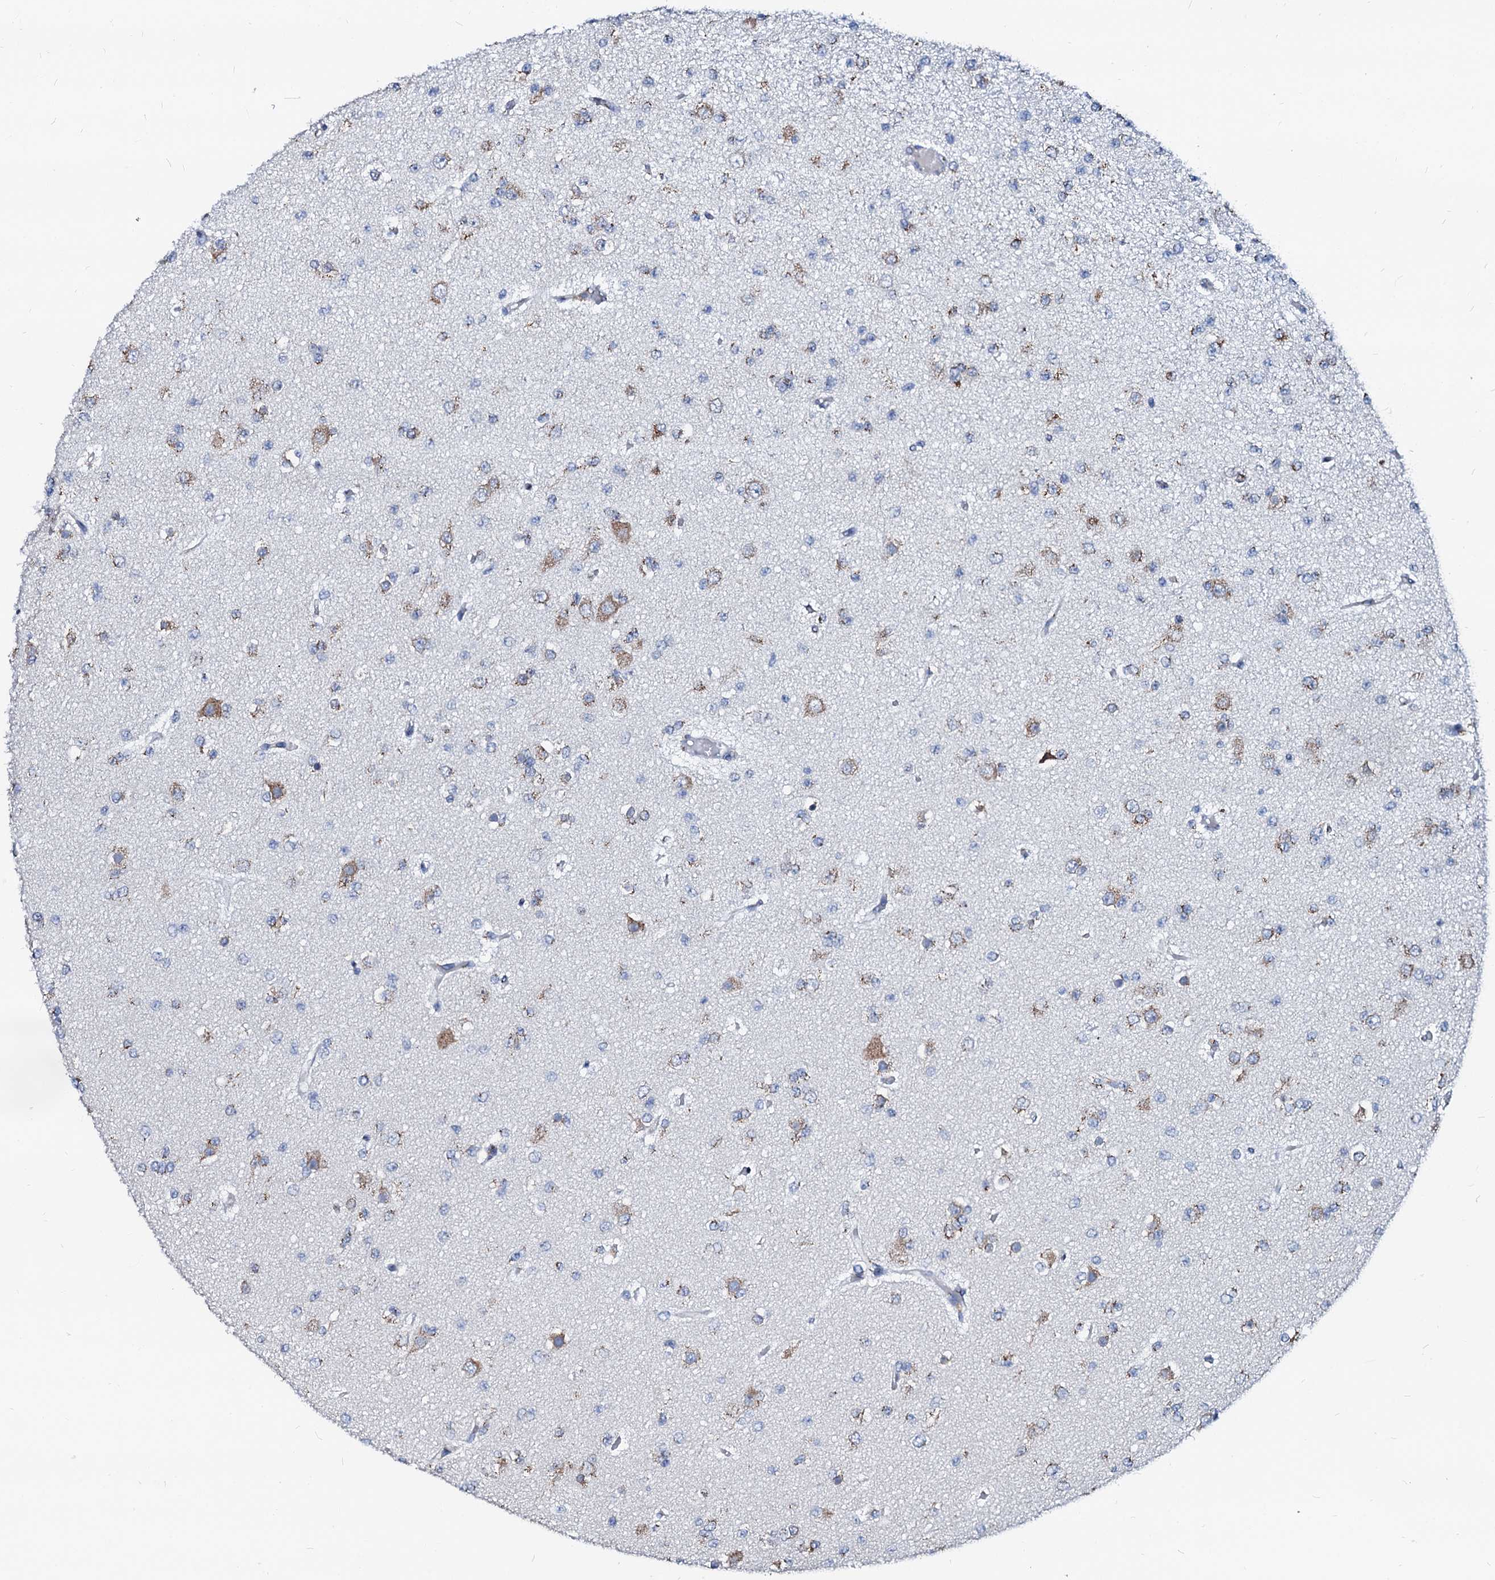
{"staining": {"intensity": "moderate", "quantity": "<25%", "location": "cytoplasmic/membranous"}, "tissue": "glioma", "cell_type": "Tumor cells", "image_type": "cancer", "snomed": [{"axis": "morphology", "description": "Glioma, malignant, Low grade"}, {"axis": "topography", "description": "Brain"}], "caption": "Malignant glioma (low-grade) stained with a brown dye shows moderate cytoplasmic/membranous positive positivity in about <25% of tumor cells.", "gene": "LMAN1", "patient": {"sex": "female", "age": 22}}